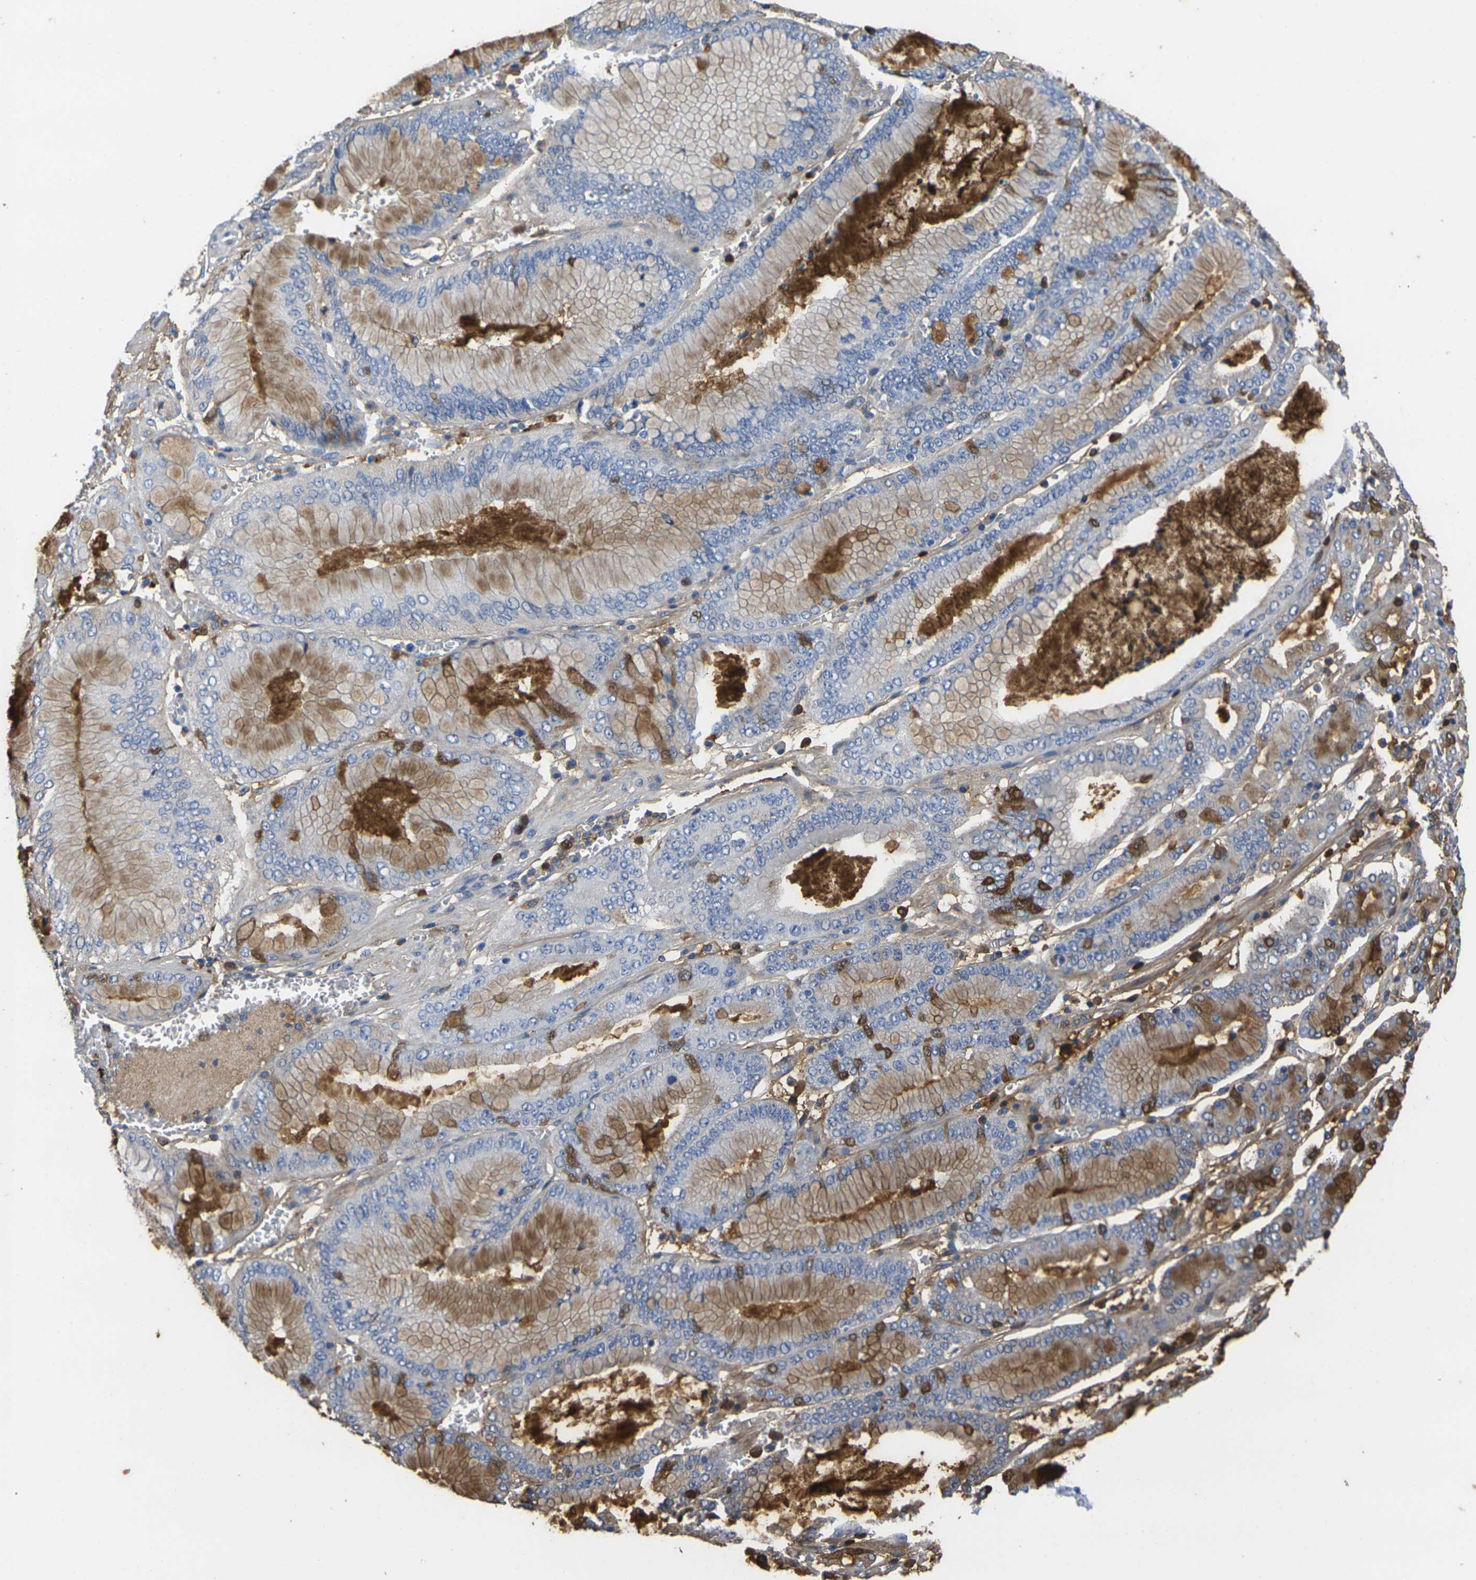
{"staining": {"intensity": "moderate", "quantity": ">75%", "location": "cytoplasmic/membranous"}, "tissue": "stomach cancer", "cell_type": "Tumor cells", "image_type": "cancer", "snomed": [{"axis": "morphology", "description": "Normal tissue, NOS"}, {"axis": "morphology", "description": "Adenocarcinoma, NOS"}, {"axis": "topography", "description": "Stomach, upper"}, {"axis": "topography", "description": "Stomach"}], "caption": "A brown stain highlights moderate cytoplasmic/membranous positivity of a protein in human stomach cancer tumor cells.", "gene": "GREM2", "patient": {"sex": "male", "age": 76}}